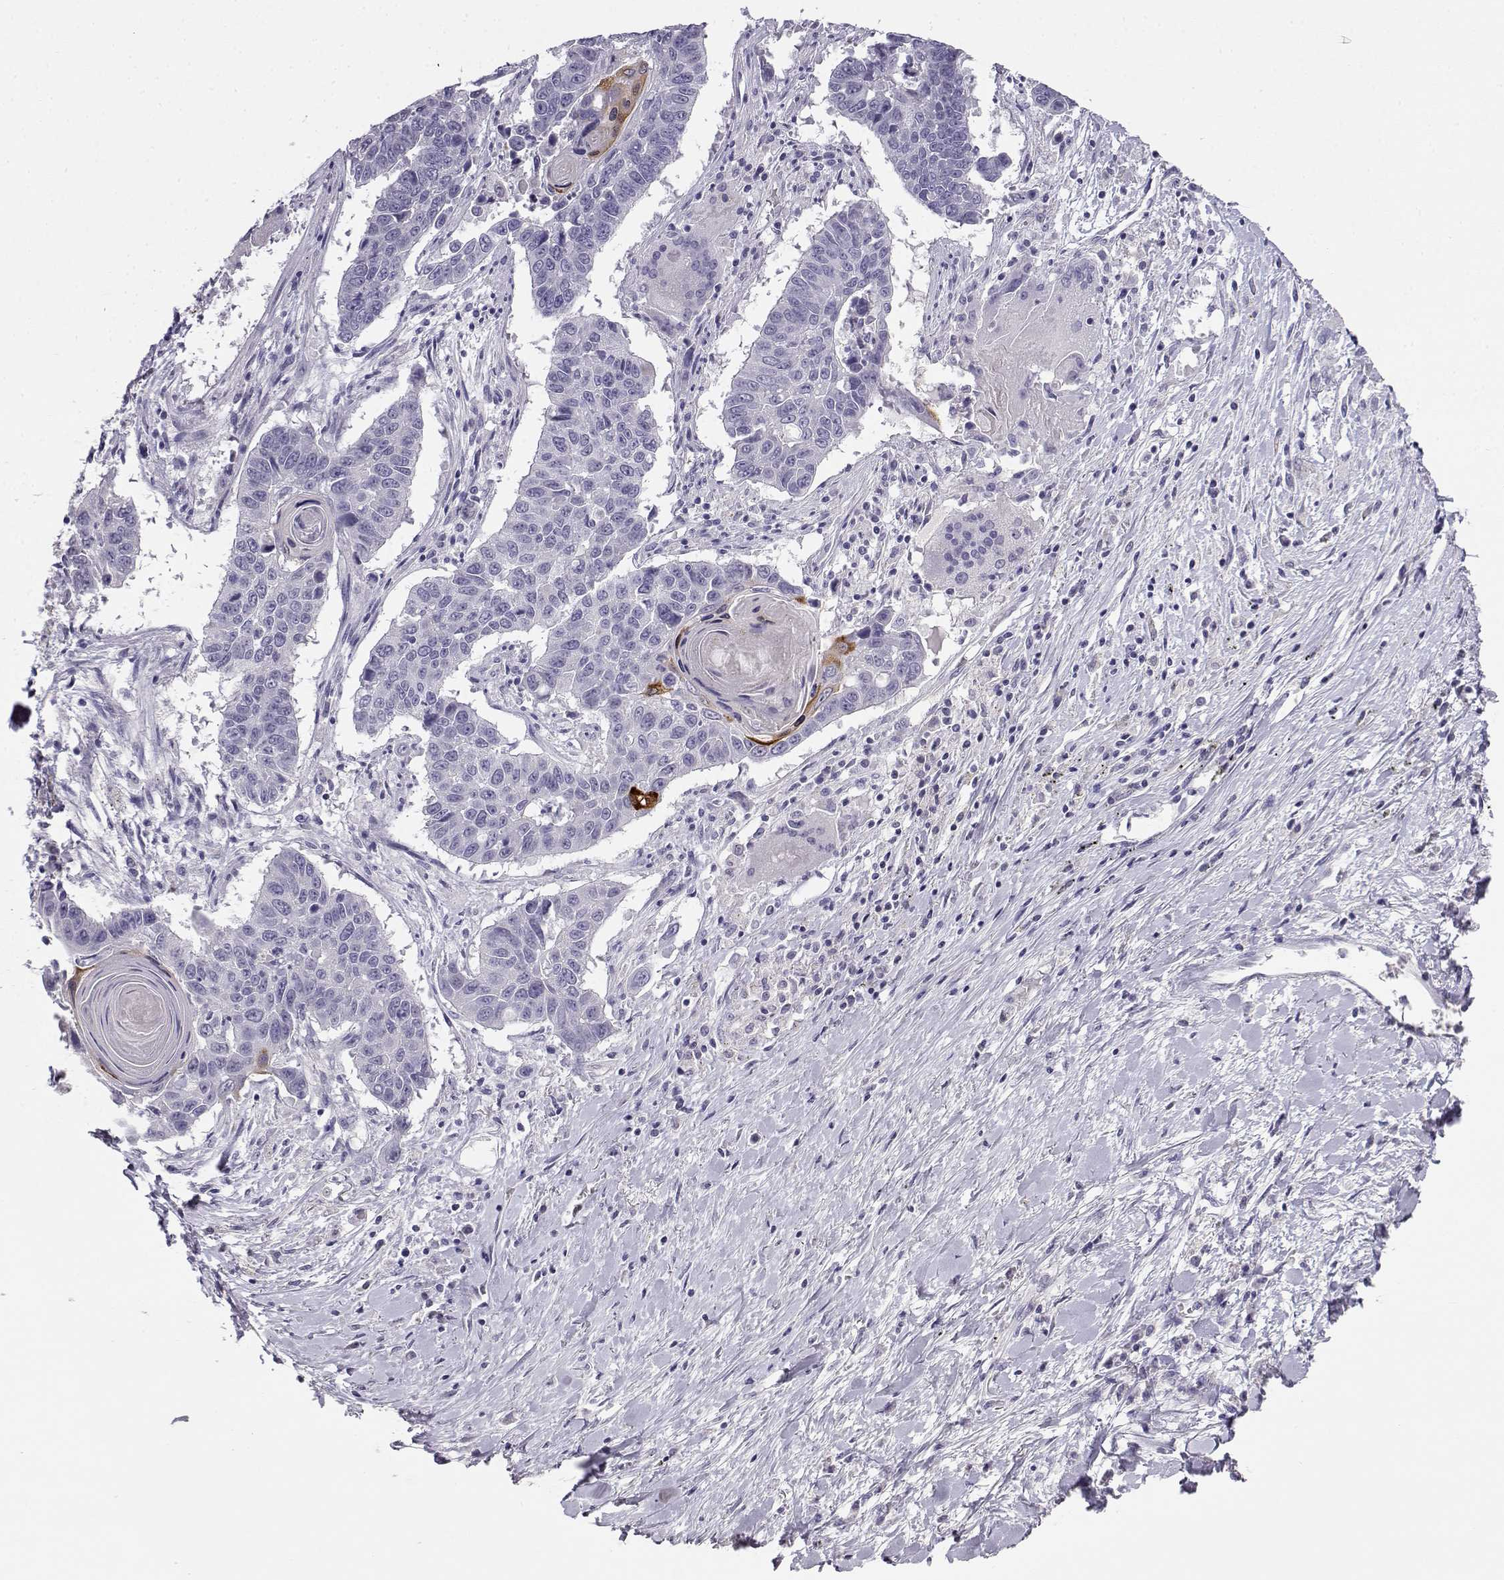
{"staining": {"intensity": "negative", "quantity": "none", "location": "none"}, "tissue": "lung cancer", "cell_type": "Tumor cells", "image_type": "cancer", "snomed": [{"axis": "morphology", "description": "Squamous cell carcinoma, NOS"}, {"axis": "topography", "description": "Lung"}], "caption": "A photomicrograph of lung cancer (squamous cell carcinoma) stained for a protein shows no brown staining in tumor cells. The staining is performed using DAB brown chromogen with nuclei counter-stained in using hematoxylin.", "gene": "ENDOU", "patient": {"sex": "male", "age": 73}}